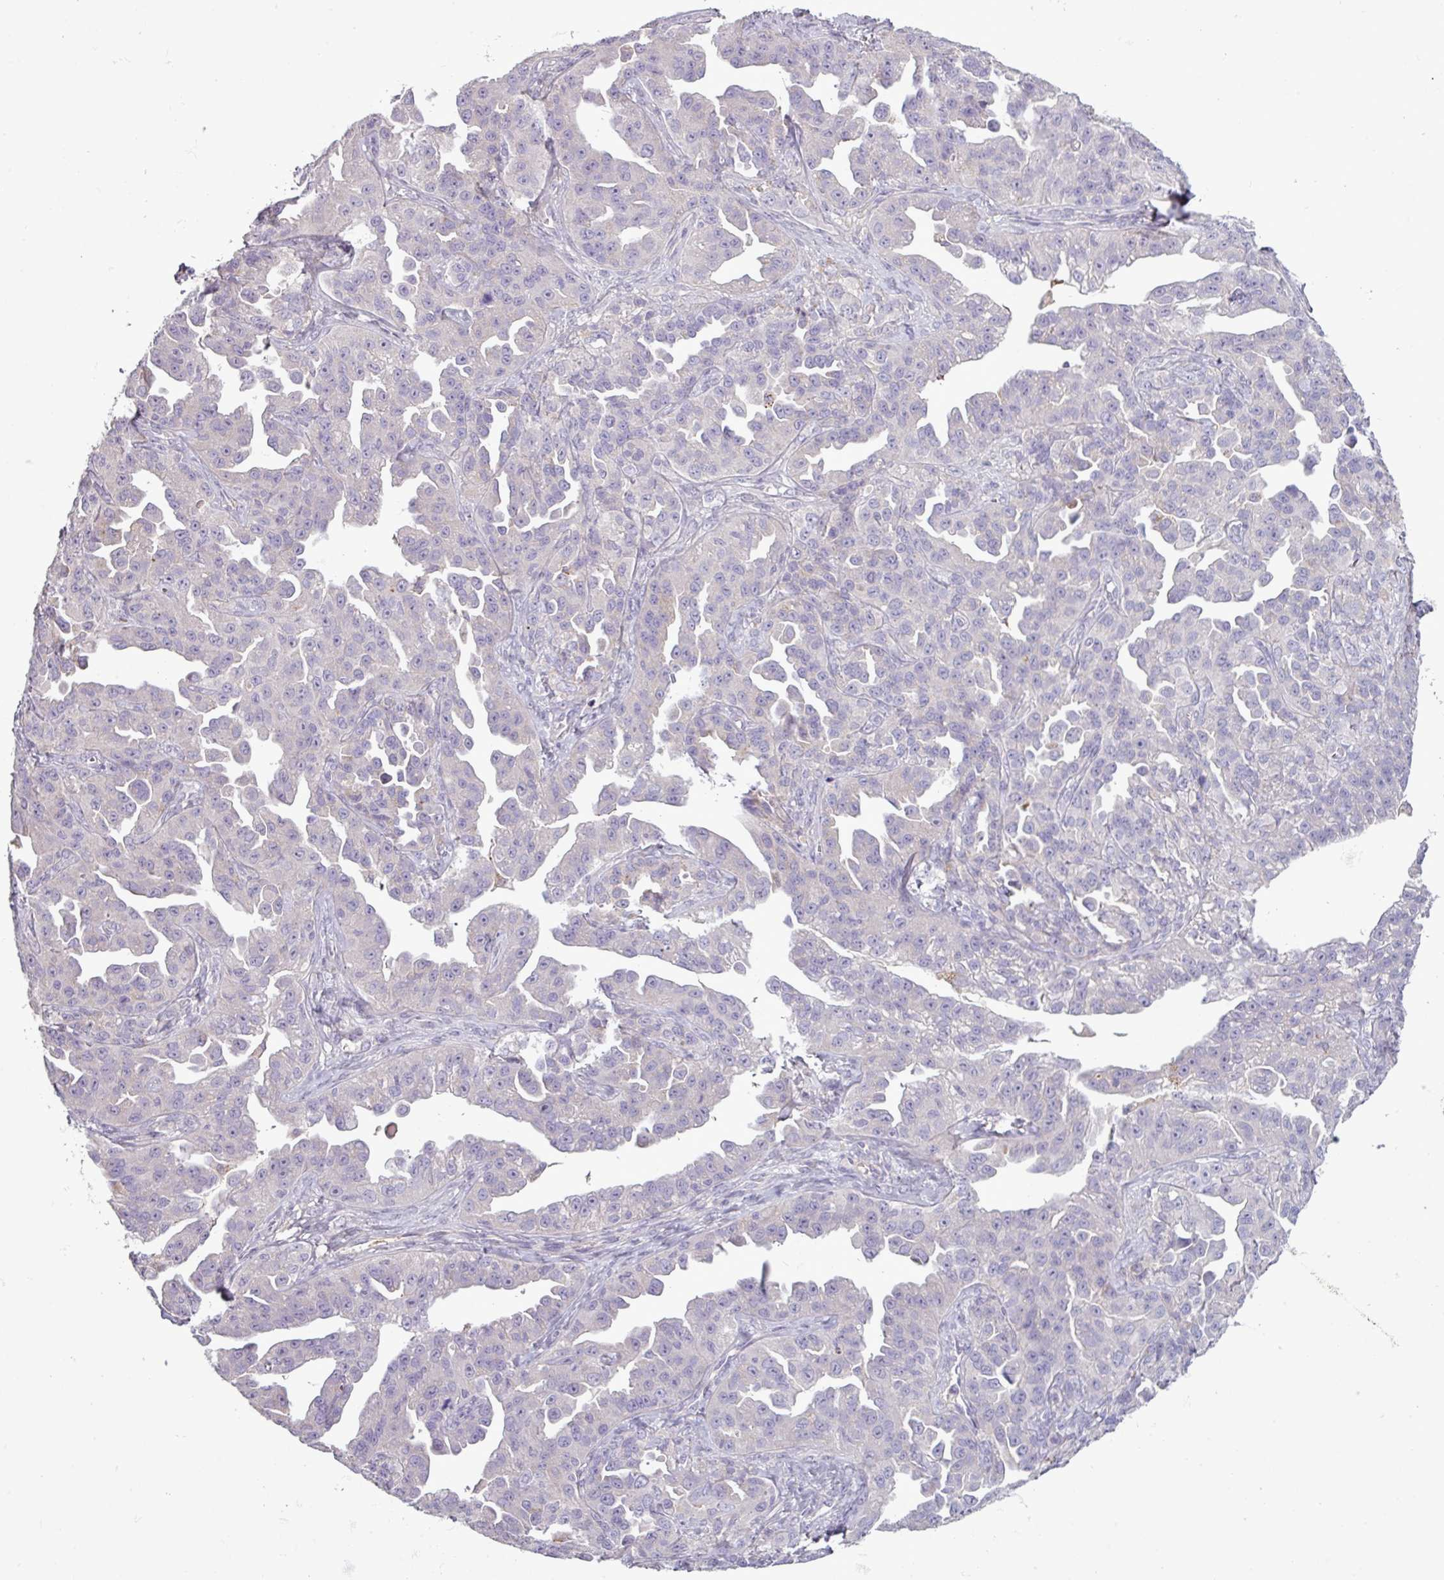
{"staining": {"intensity": "negative", "quantity": "none", "location": "none"}, "tissue": "ovarian cancer", "cell_type": "Tumor cells", "image_type": "cancer", "snomed": [{"axis": "morphology", "description": "Cystadenocarcinoma, serous, NOS"}, {"axis": "topography", "description": "Ovary"}], "caption": "Micrograph shows no protein staining in tumor cells of ovarian serous cystadenocarcinoma tissue.", "gene": "C4B", "patient": {"sex": "female", "age": 75}}